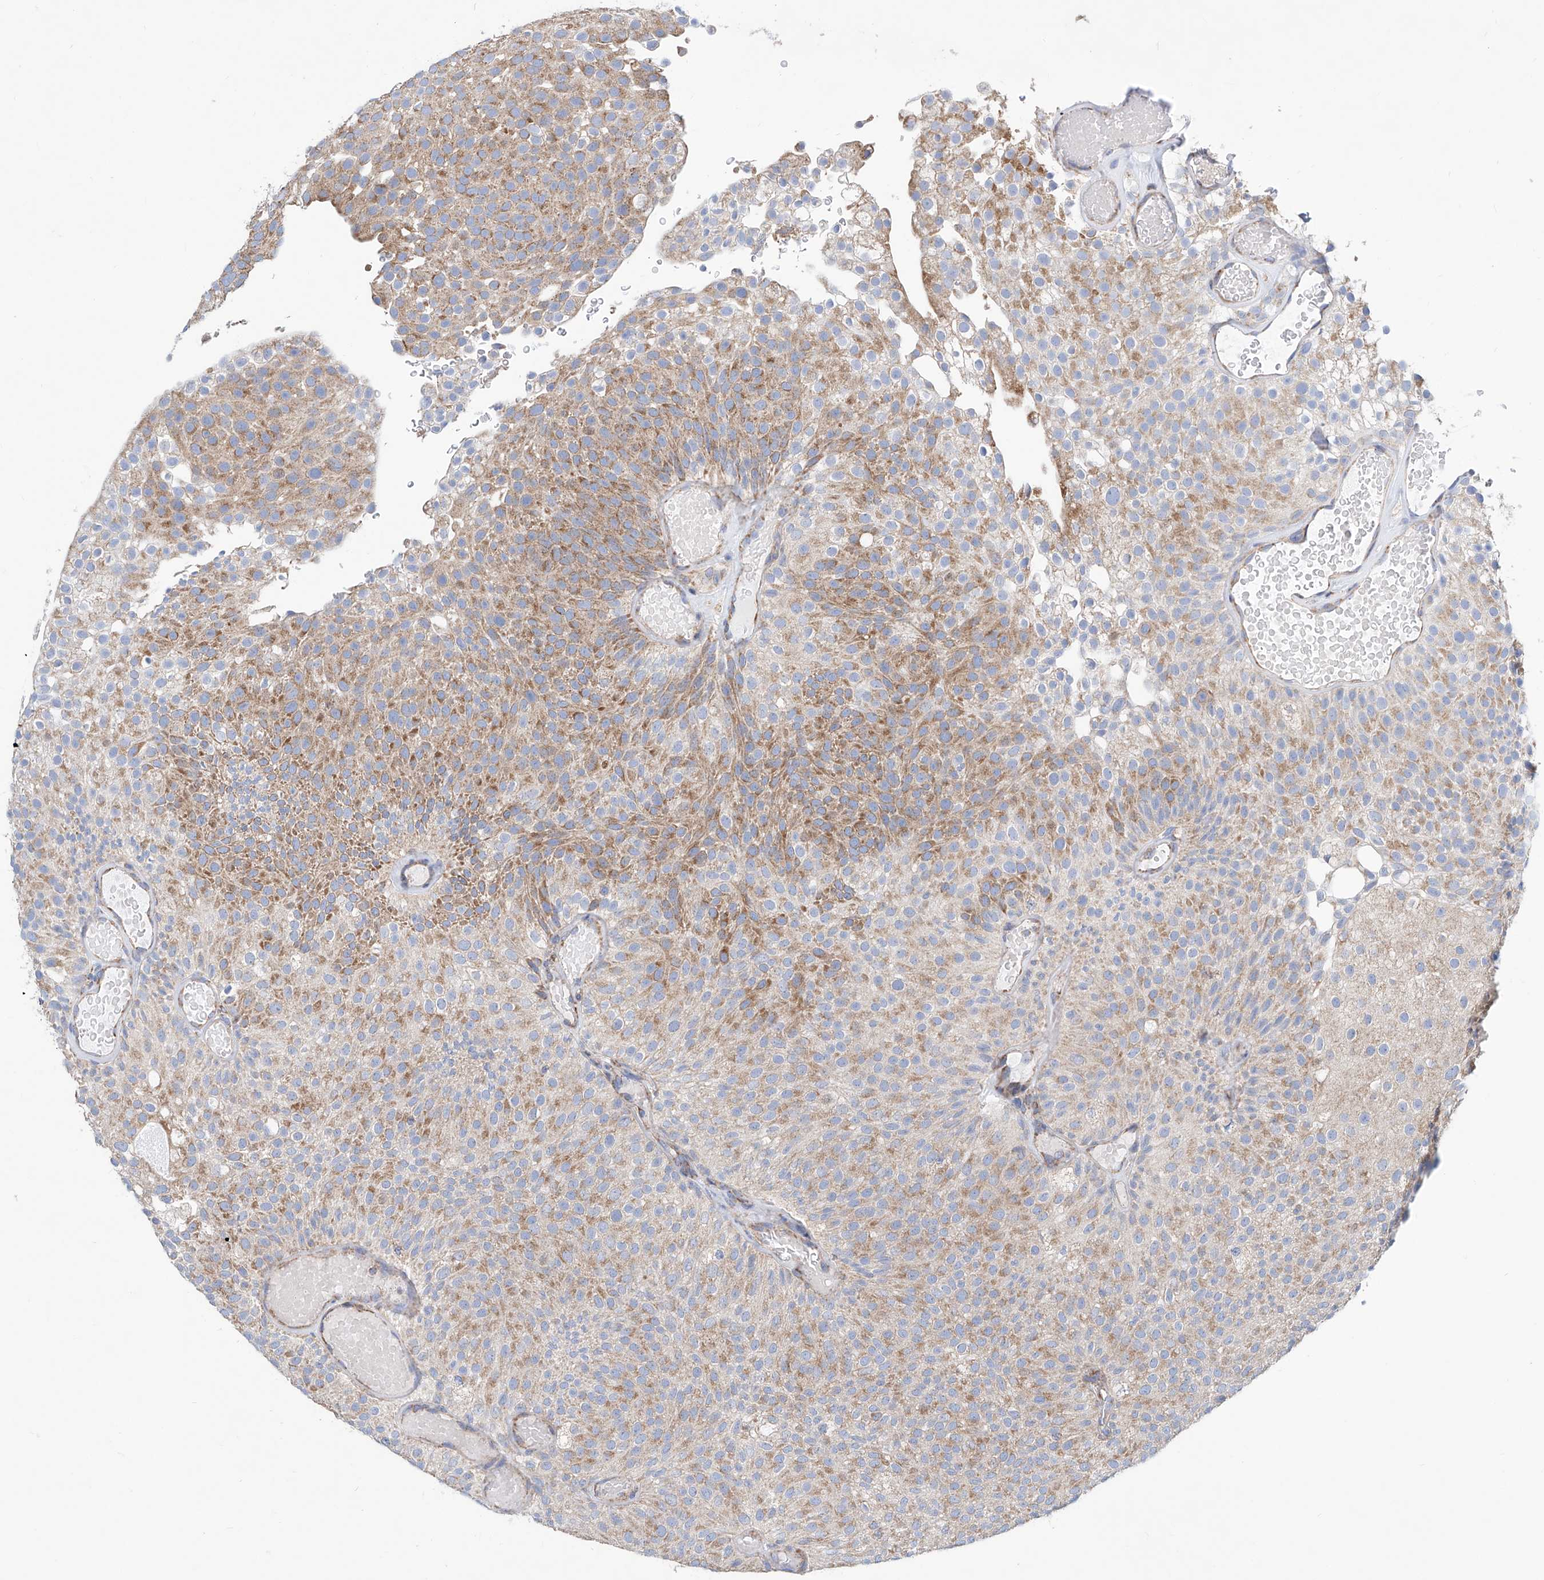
{"staining": {"intensity": "moderate", "quantity": "25%-75%", "location": "cytoplasmic/membranous"}, "tissue": "urothelial cancer", "cell_type": "Tumor cells", "image_type": "cancer", "snomed": [{"axis": "morphology", "description": "Urothelial carcinoma, Low grade"}, {"axis": "topography", "description": "Urinary bladder"}], "caption": "Immunohistochemical staining of human urothelial cancer exhibits moderate cytoplasmic/membranous protein staining in approximately 25%-75% of tumor cells. (DAB (3,3'-diaminobenzidine) IHC, brown staining for protein, blue staining for nuclei).", "gene": "MAD2L1", "patient": {"sex": "male", "age": 78}}